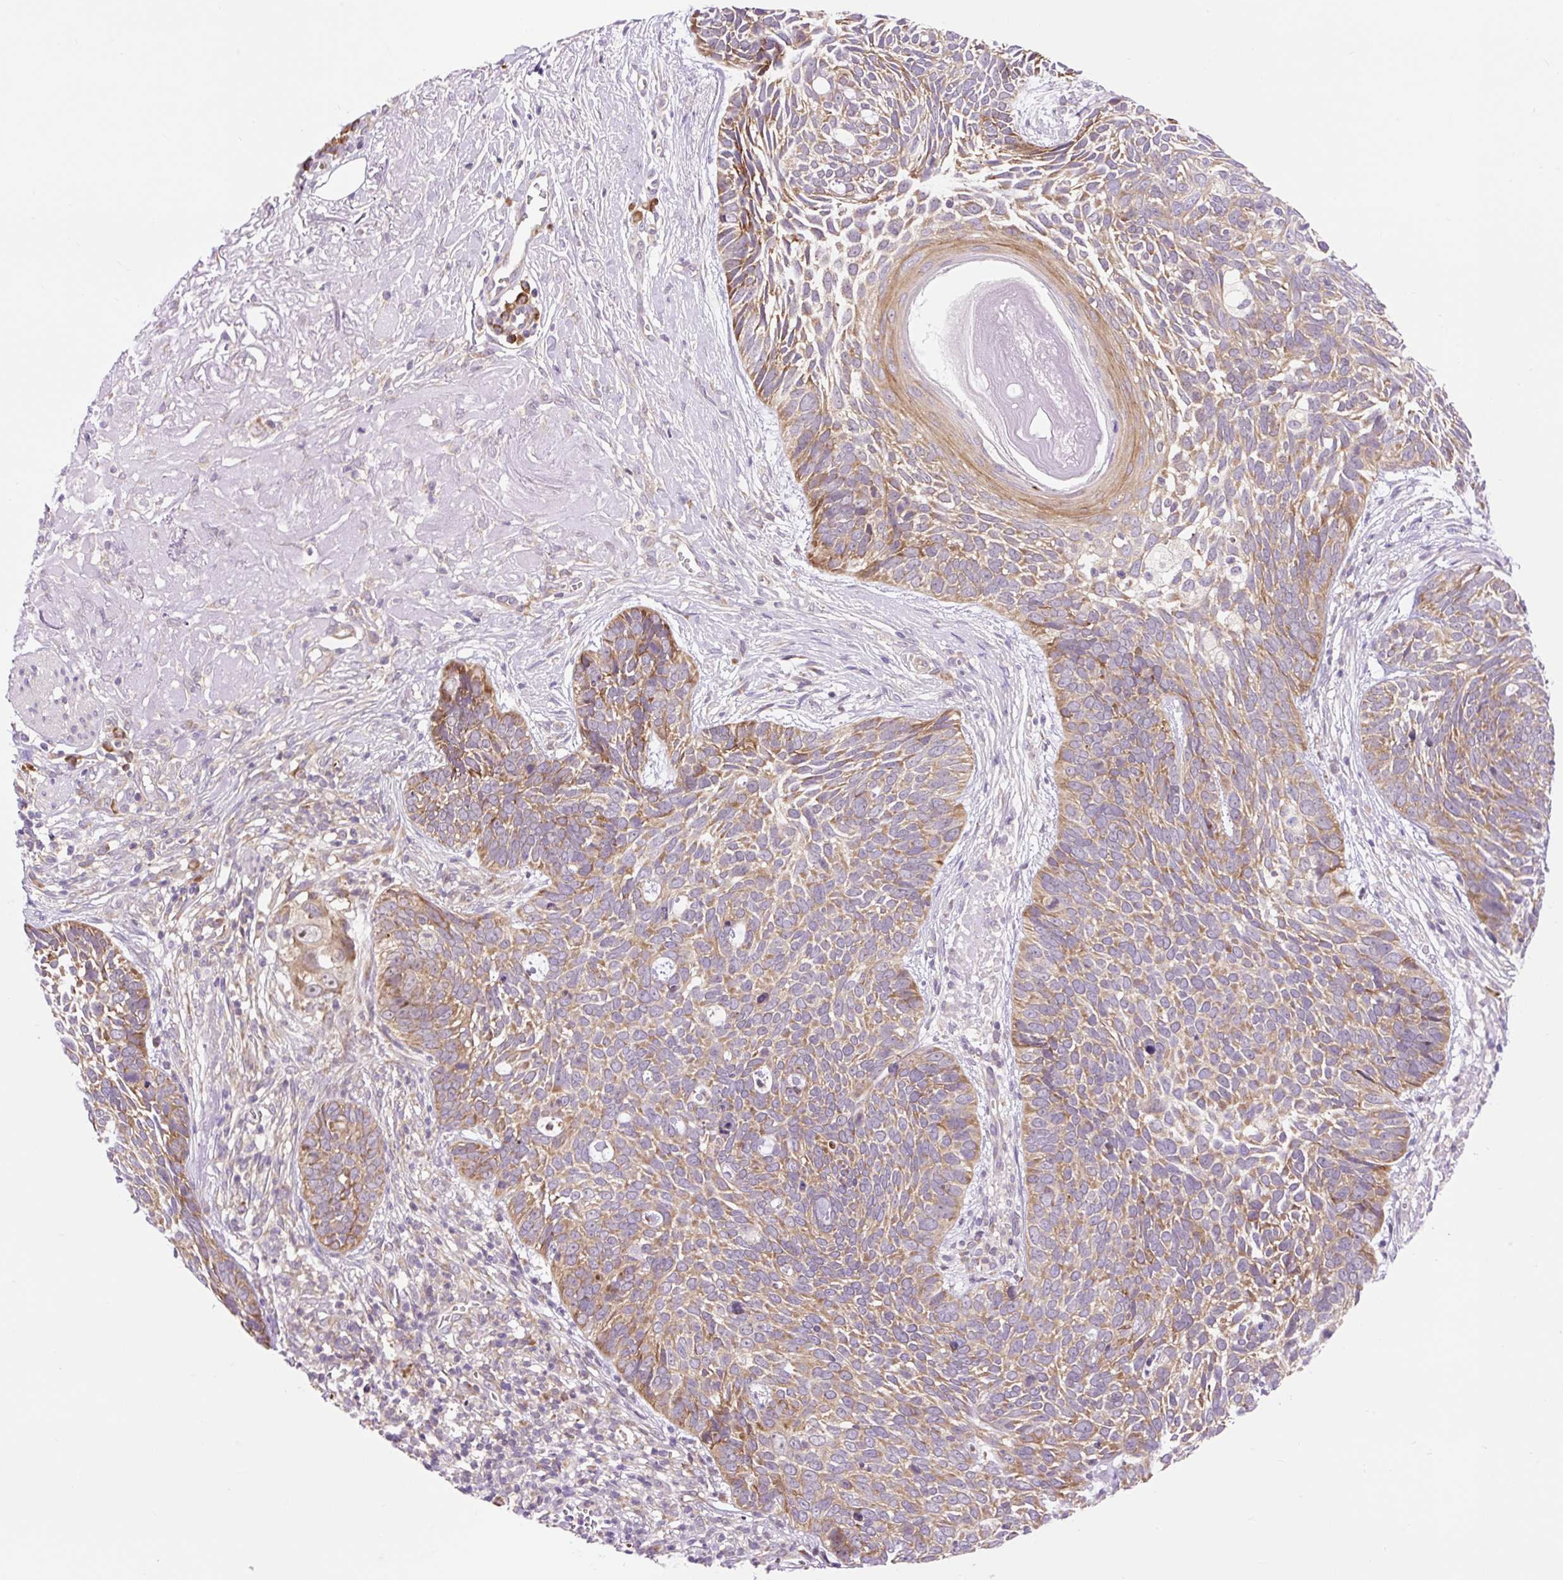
{"staining": {"intensity": "moderate", "quantity": ">75%", "location": "cytoplasmic/membranous"}, "tissue": "skin cancer", "cell_type": "Tumor cells", "image_type": "cancer", "snomed": [{"axis": "morphology", "description": "Basal cell carcinoma"}, {"axis": "topography", "description": "Skin"}, {"axis": "topography", "description": "Skin of face"}], "caption": "Immunohistochemical staining of human basal cell carcinoma (skin) demonstrates medium levels of moderate cytoplasmic/membranous protein expression in about >75% of tumor cells.", "gene": "GPR45", "patient": {"sex": "female", "age": 95}}